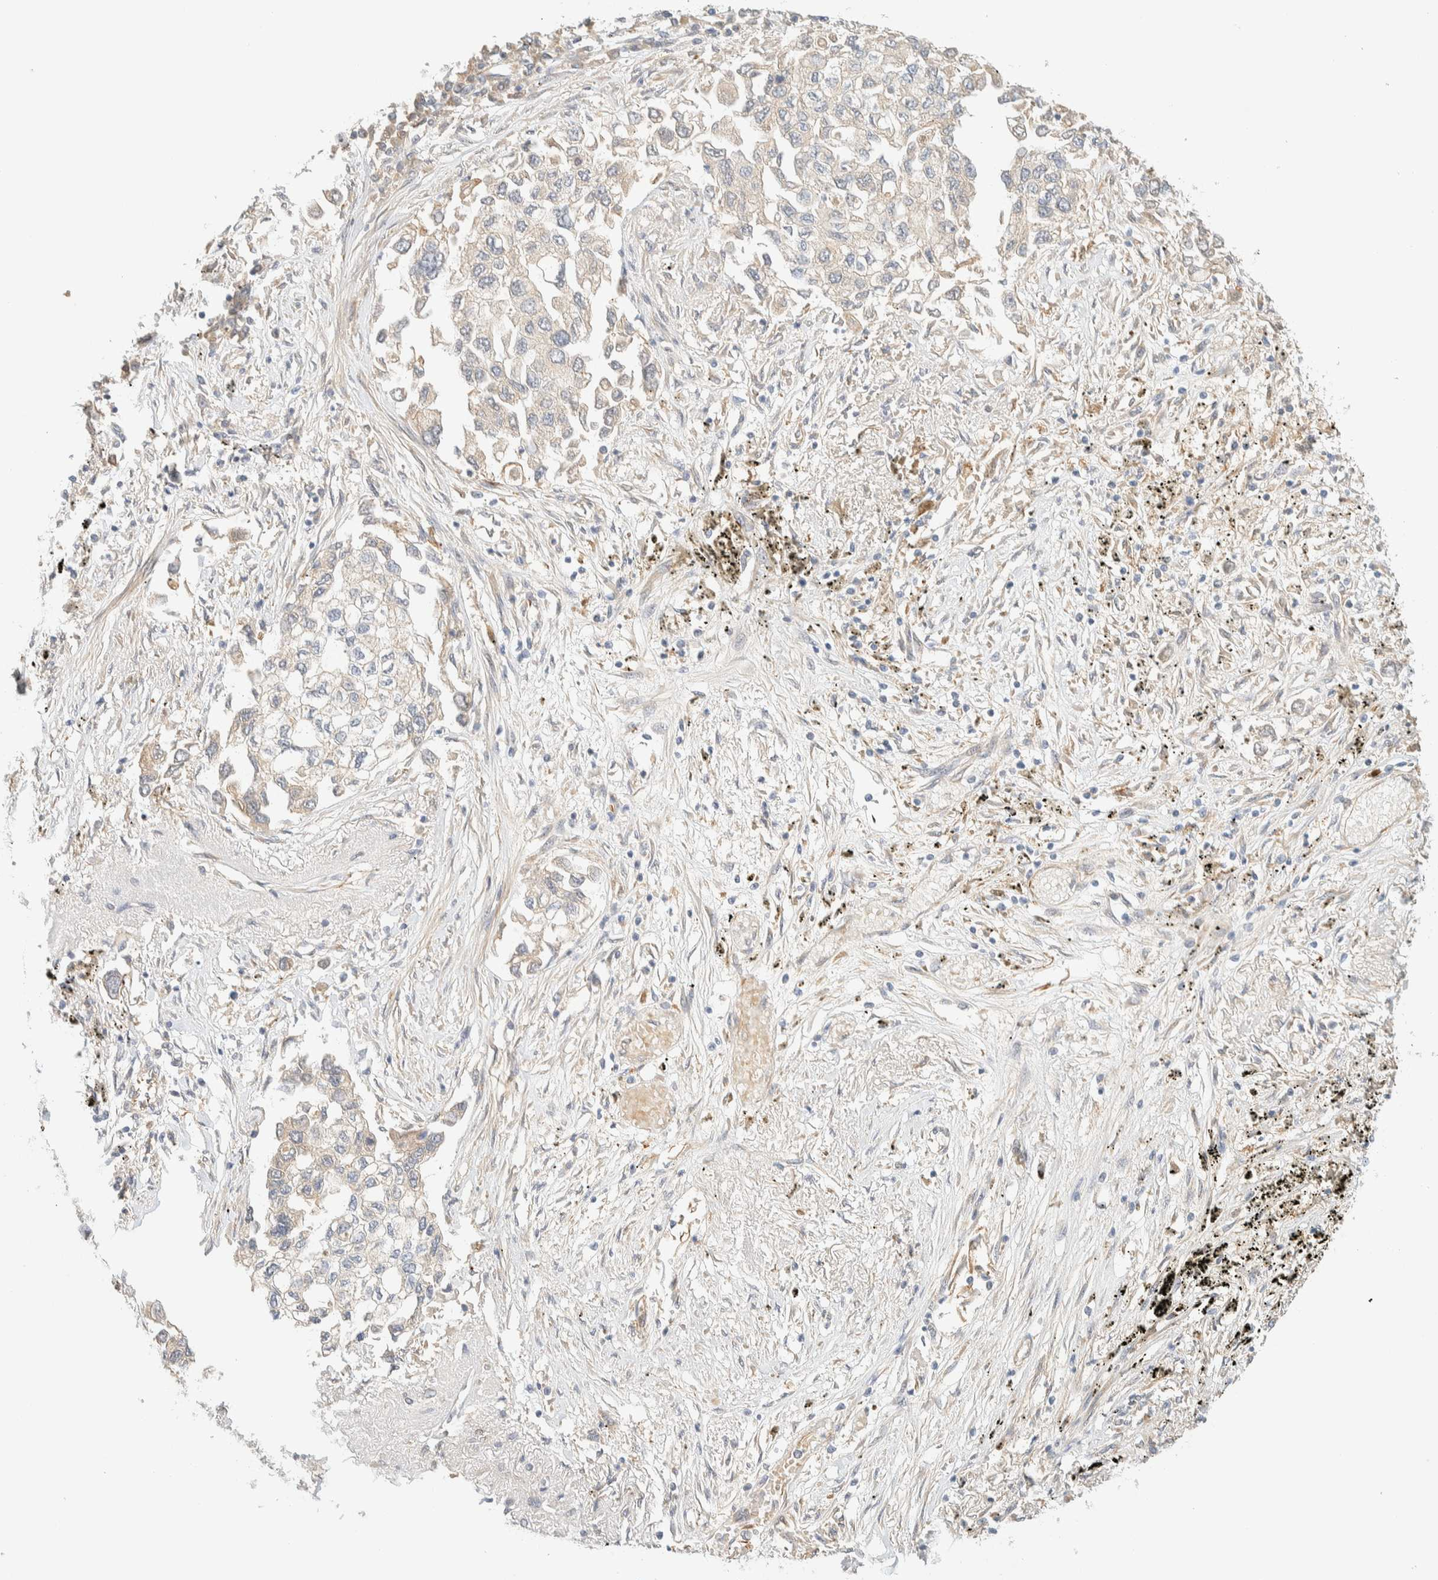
{"staining": {"intensity": "negative", "quantity": "none", "location": "none"}, "tissue": "lung cancer", "cell_type": "Tumor cells", "image_type": "cancer", "snomed": [{"axis": "morphology", "description": "Inflammation, NOS"}, {"axis": "morphology", "description": "Adenocarcinoma, NOS"}, {"axis": "topography", "description": "Lung"}], "caption": "High power microscopy photomicrograph of an immunohistochemistry micrograph of lung cancer (adenocarcinoma), revealing no significant positivity in tumor cells. The staining is performed using DAB (3,3'-diaminobenzidine) brown chromogen with nuclei counter-stained in using hematoxylin.", "gene": "FAT1", "patient": {"sex": "male", "age": 63}}